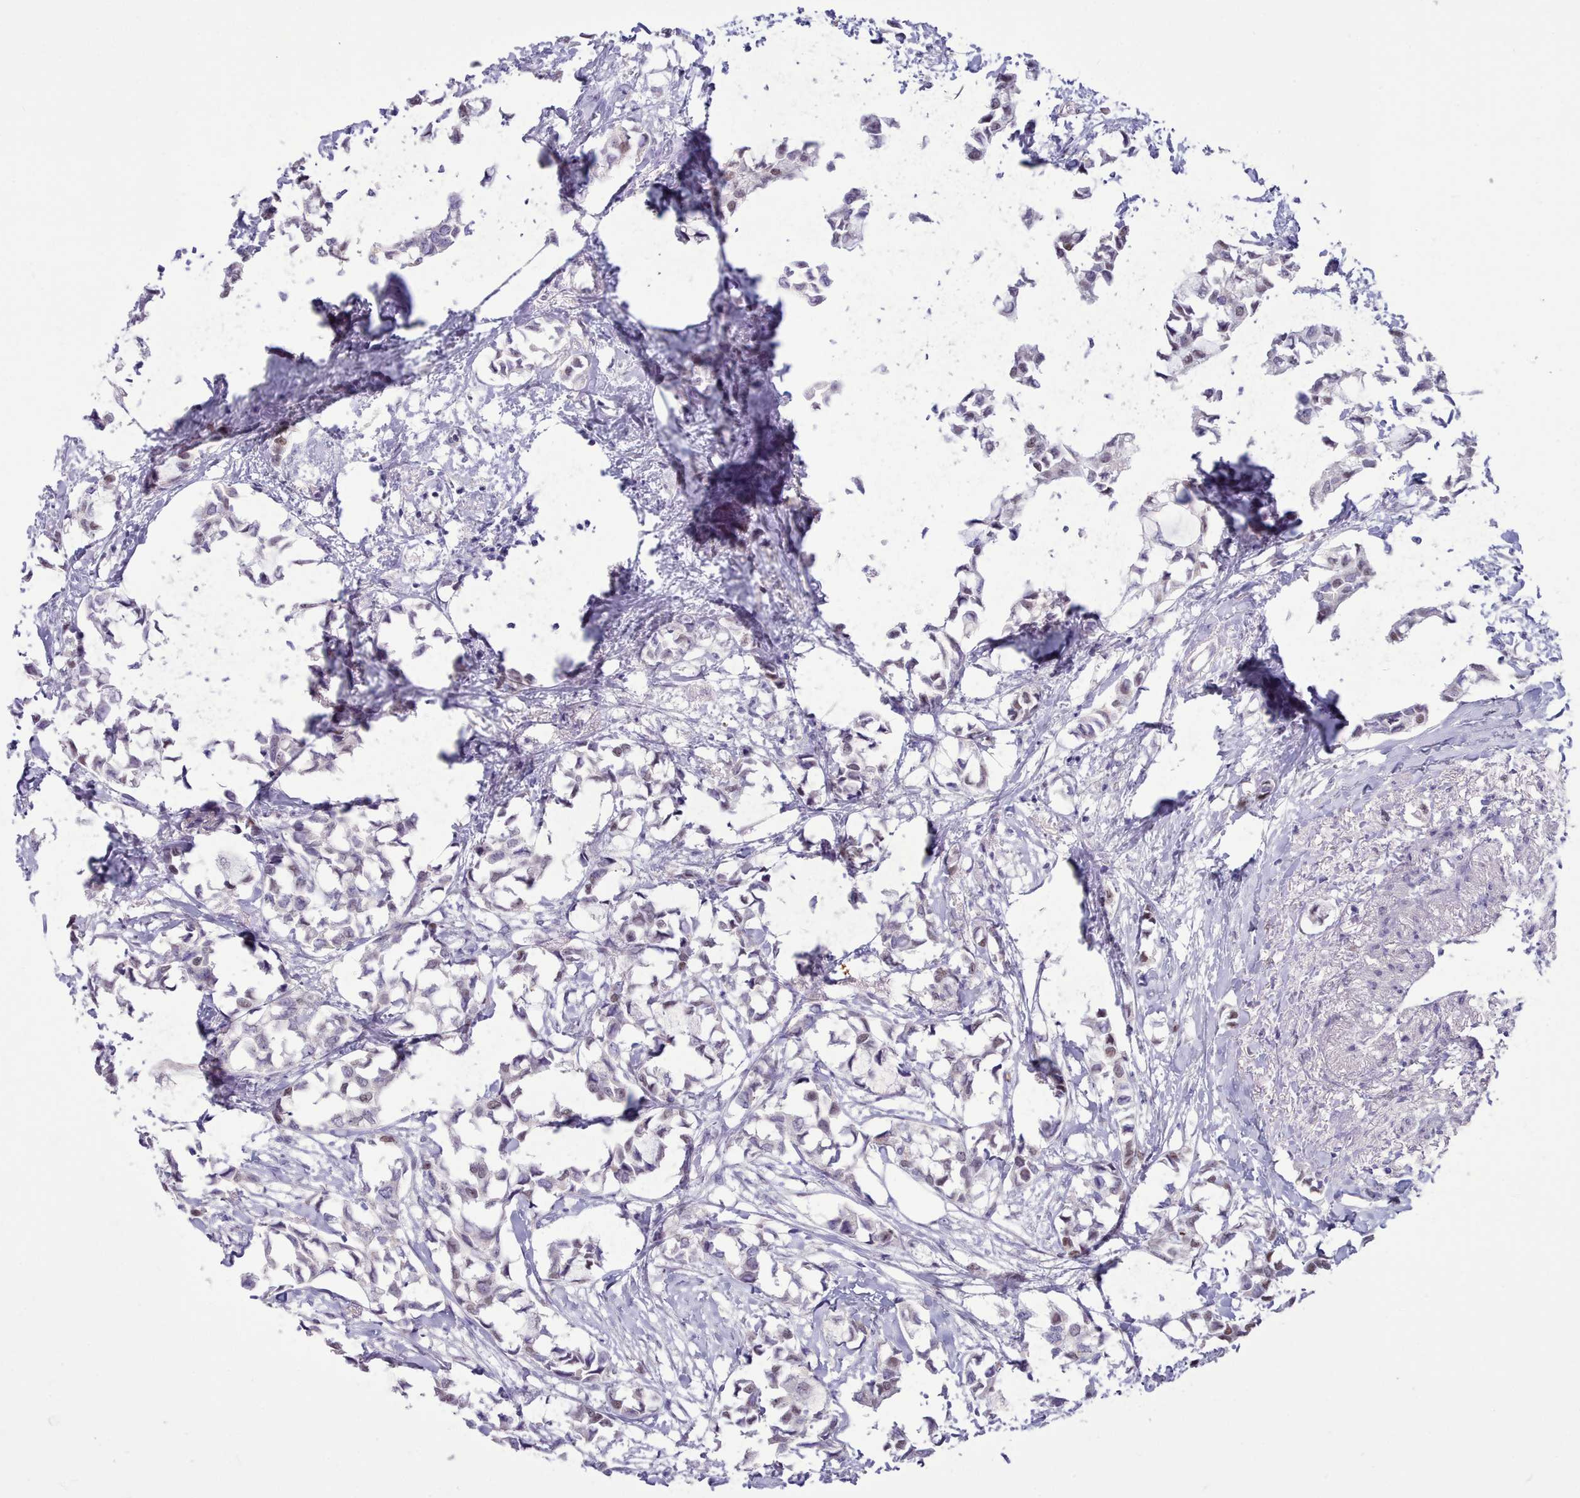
{"staining": {"intensity": "weak", "quantity": "<25%", "location": "nuclear"}, "tissue": "breast cancer", "cell_type": "Tumor cells", "image_type": "cancer", "snomed": [{"axis": "morphology", "description": "Duct carcinoma"}, {"axis": "topography", "description": "Breast"}], "caption": "Breast cancer was stained to show a protein in brown. There is no significant staining in tumor cells.", "gene": "TMEM253", "patient": {"sex": "female", "age": 73}}